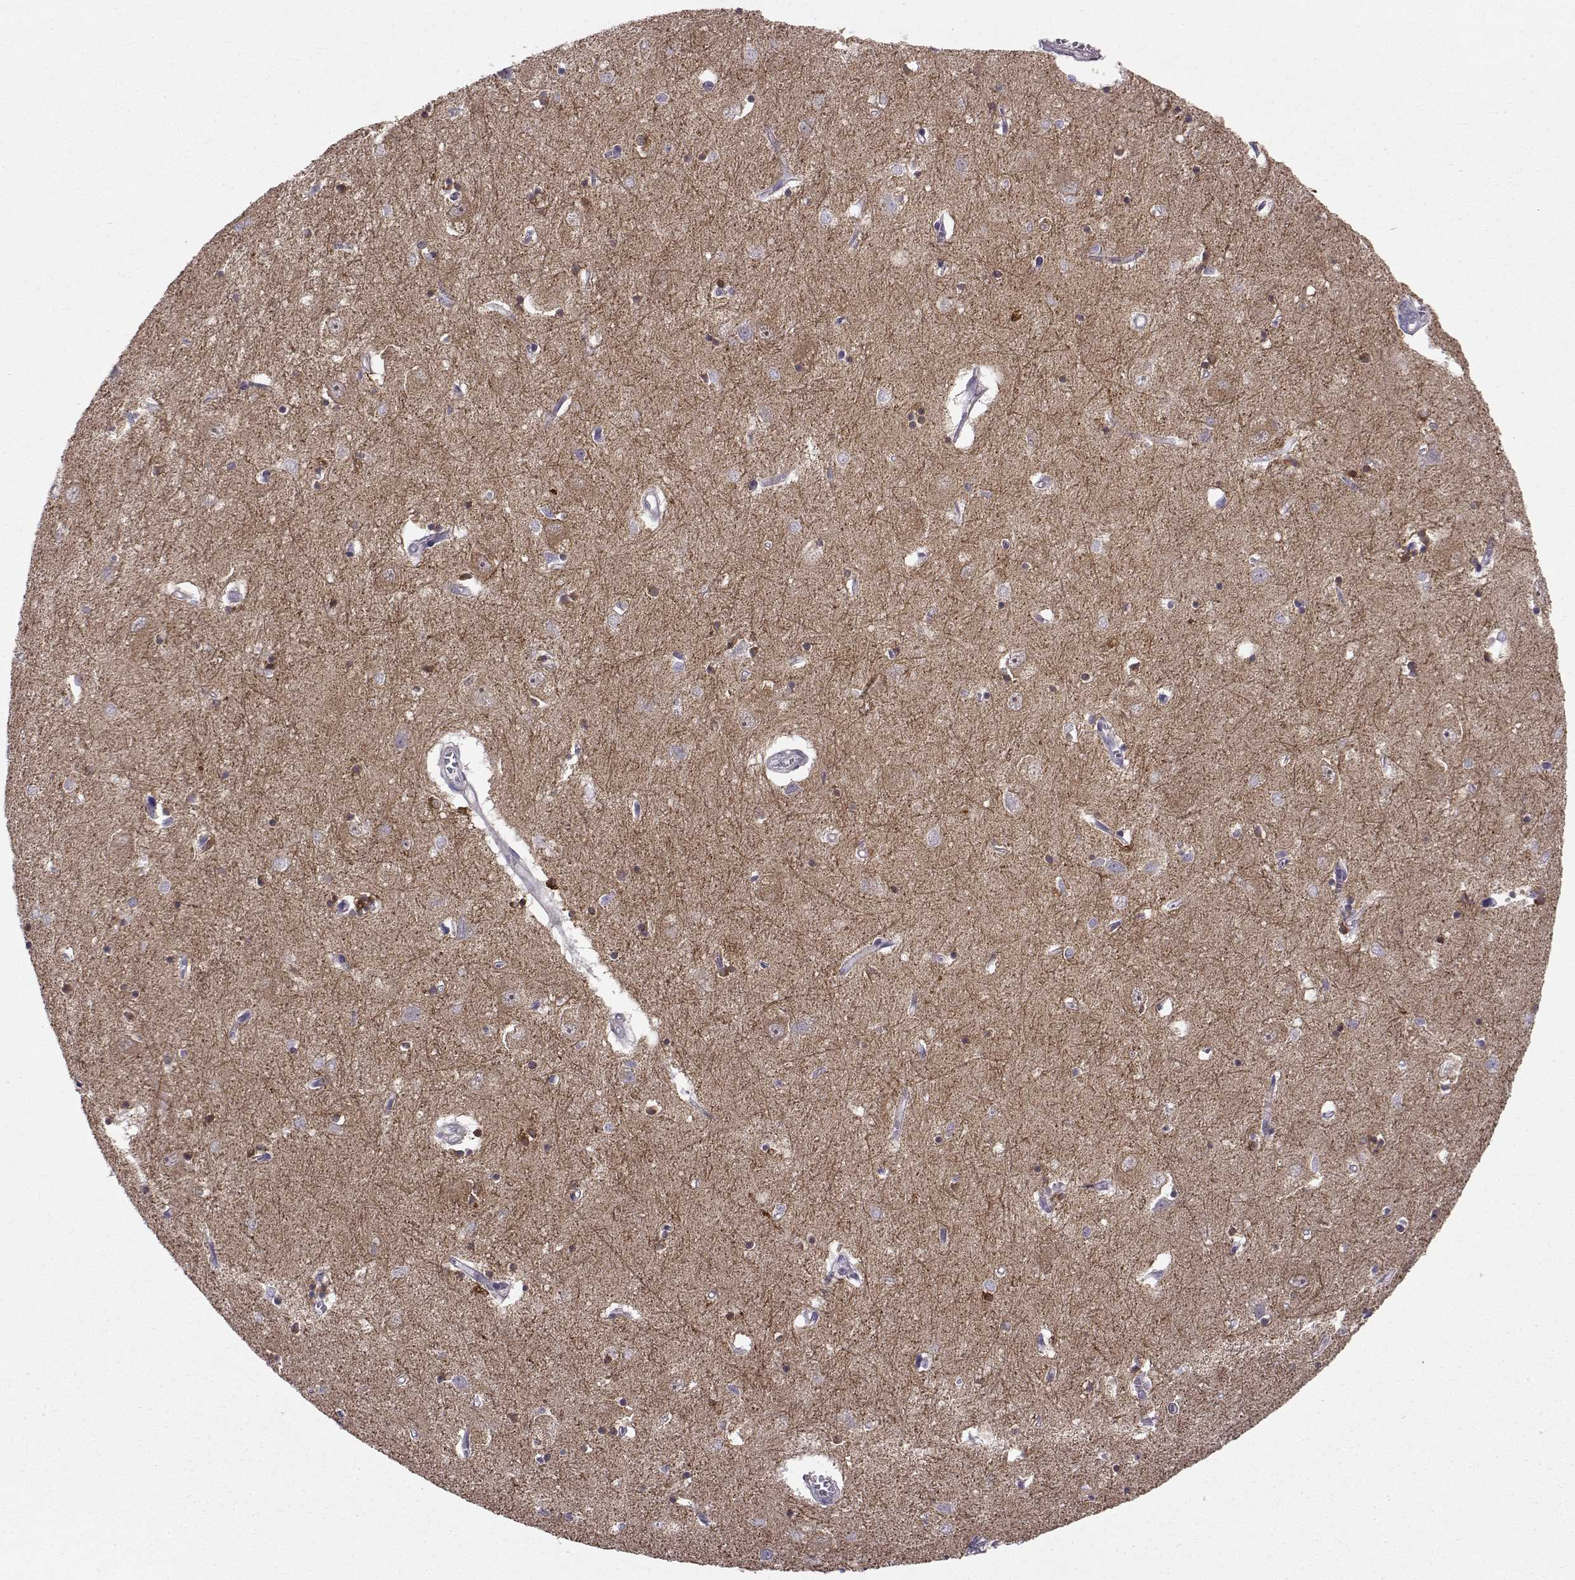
{"staining": {"intensity": "strong", "quantity": "25%-75%", "location": "cytoplasmic/membranous"}, "tissue": "caudate", "cell_type": "Glial cells", "image_type": "normal", "snomed": [{"axis": "morphology", "description": "Normal tissue, NOS"}, {"axis": "topography", "description": "Lateral ventricle wall"}], "caption": "This is a photomicrograph of IHC staining of normal caudate, which shows strong positivity in the cytoplasmic/membranous of glial cells.", "gene": "PEX5L", "patient": {"sex": "male", "age": 54}}